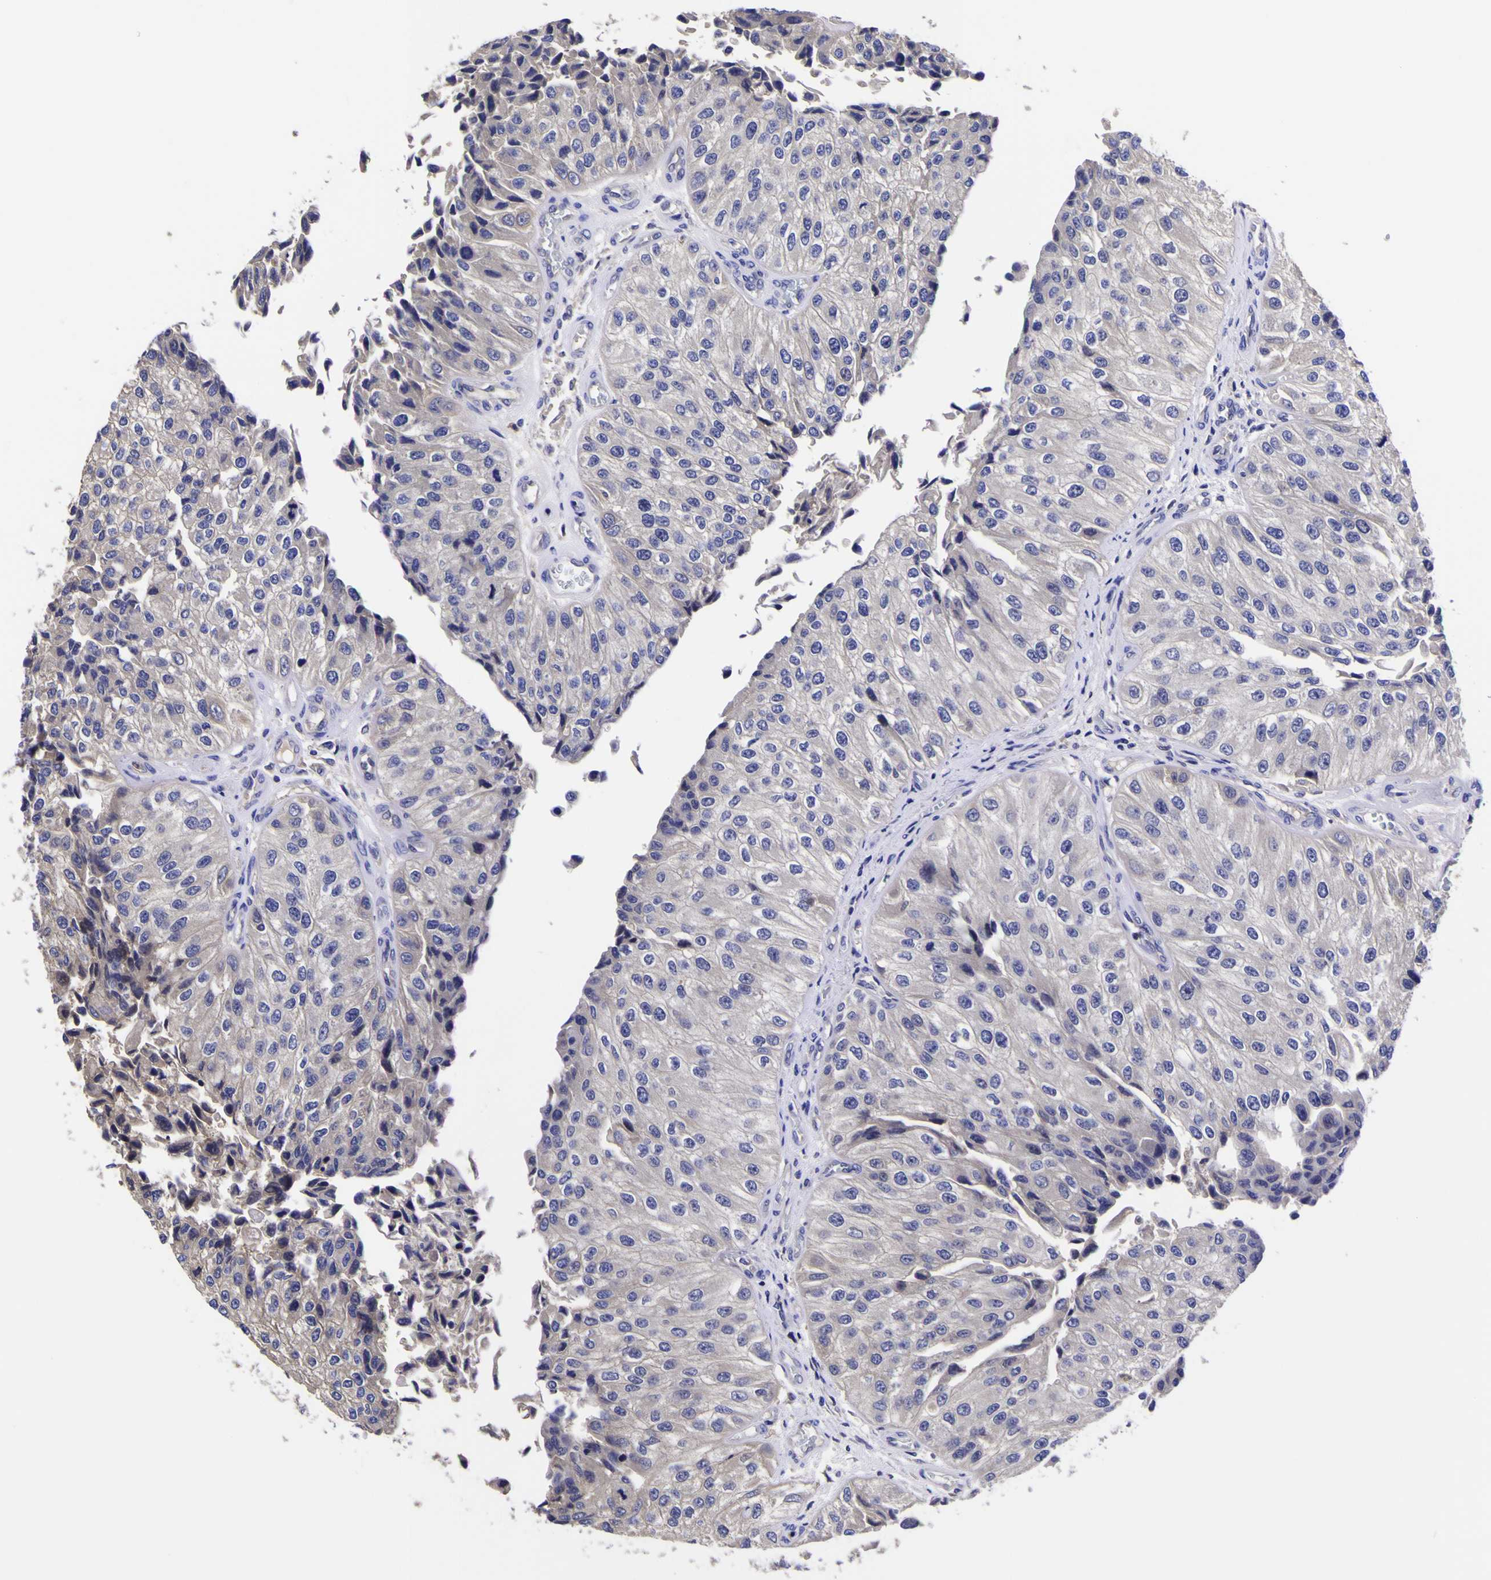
{"staining": {"intensity": "negative", "quantity": "none", "location": "none"}, "tissue": "urothelial cancer", "cell_type": "Tumor cells", "image_type": "cancer", "snomed": [{"axis": "morphology", "description": "Urothelial carcinoma, High grade"}, {"axis": "topography", "description": "Kidney"}, {"axis": "topography", "description": "Urinary bladder"}], "caption": "Protein analysis of urothelial cancer displays no significant positivity in tumor cells.", "gene": "MAPK14", "patient": {"sex": "male", "age": 77}}